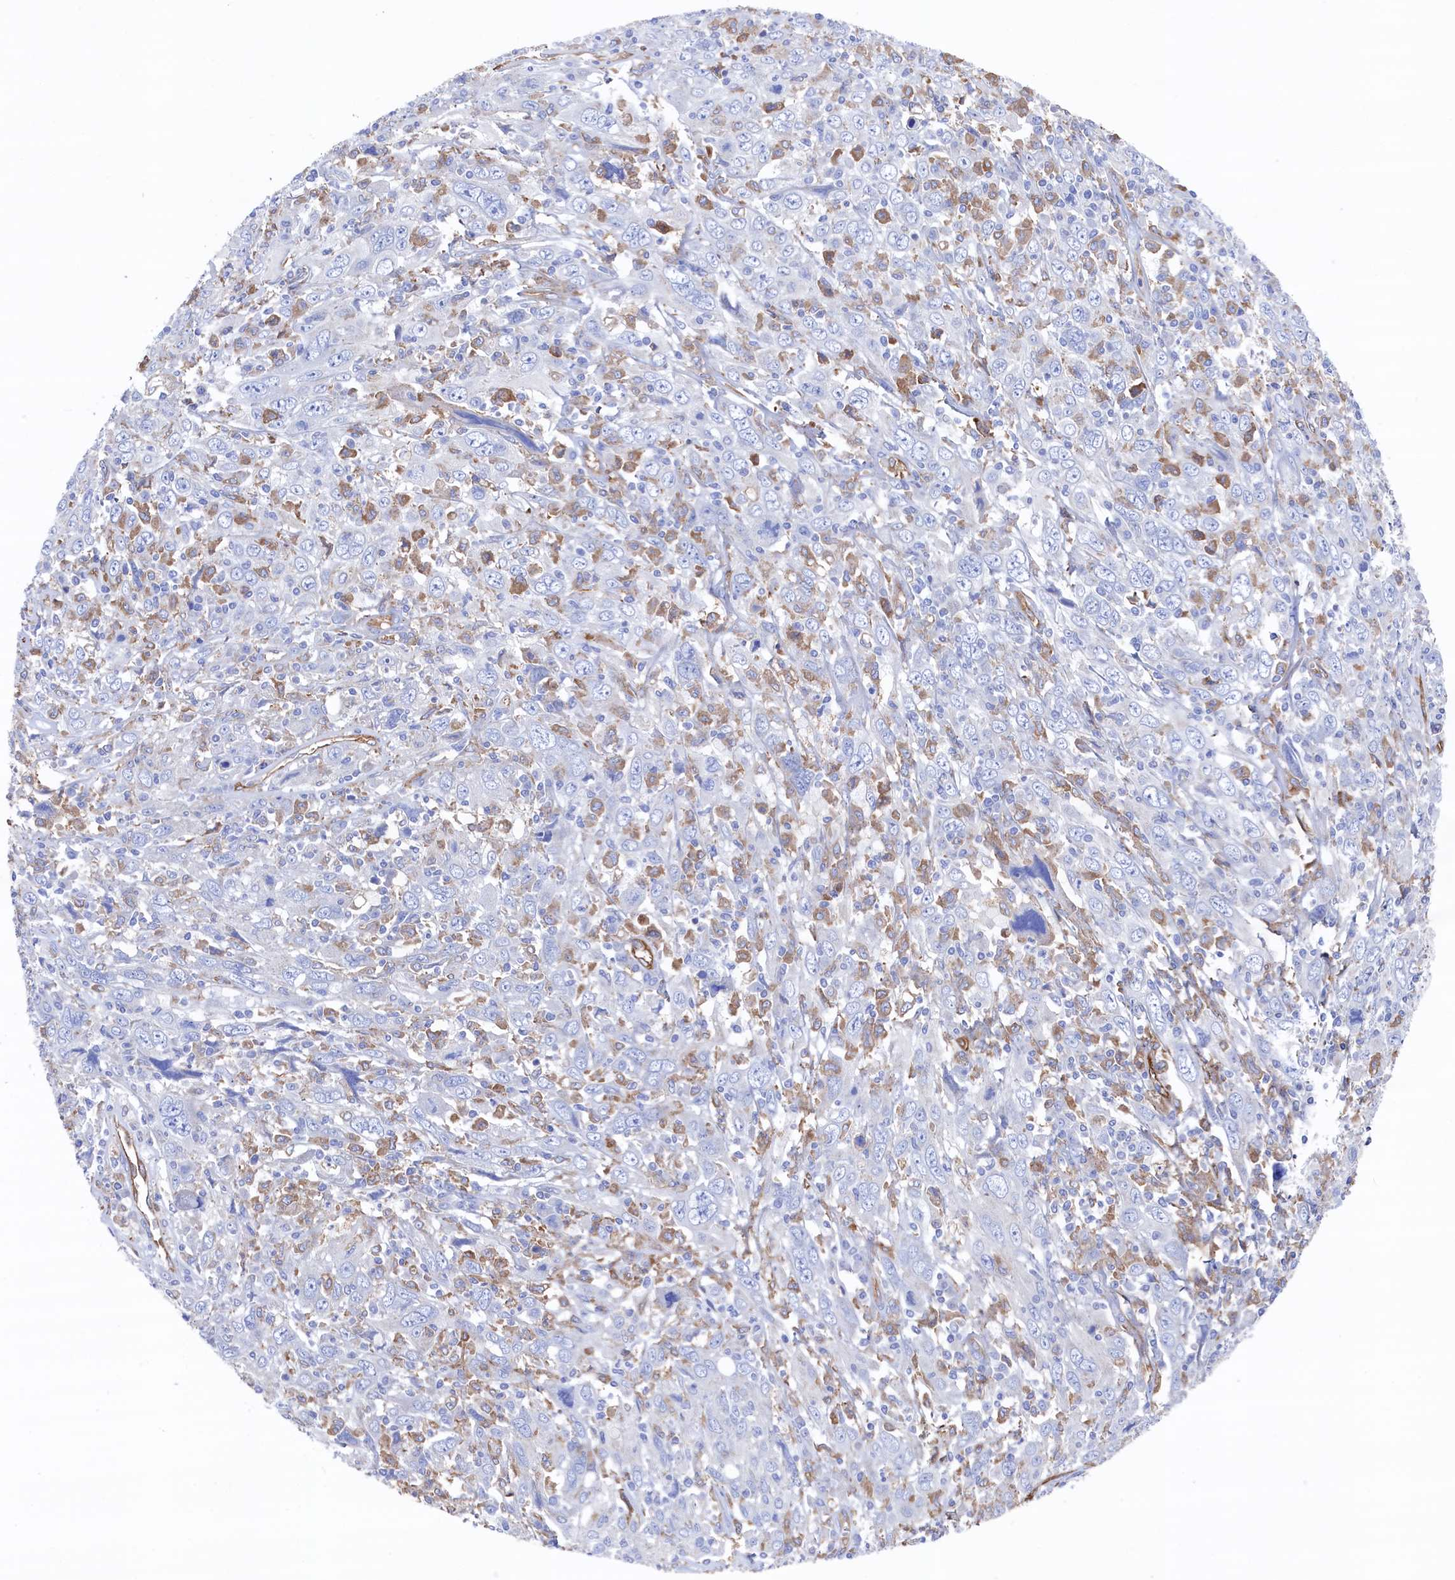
{"staining": {"intensity": "negative", "quantity": "none", "location": "none"}, "tissue": "cervical cancer", "cell_type": "Tumor cells", "image_type": "cancer", "snomed": [{"axis": "morphology", "description": "Squamous cell carcinoma, NOS"}, {"axis": "topography", "description": "Cervix"}], "caption": "This micrograph is of squamous cell carcinoma (cervical) stained with immunohistochemistry to label a protein in brown with the nuclei are counter-stained blue. There is no expression in tumor cells.", "gene": "C12orf73", "patient": {"sex": "female", "age": 46}}